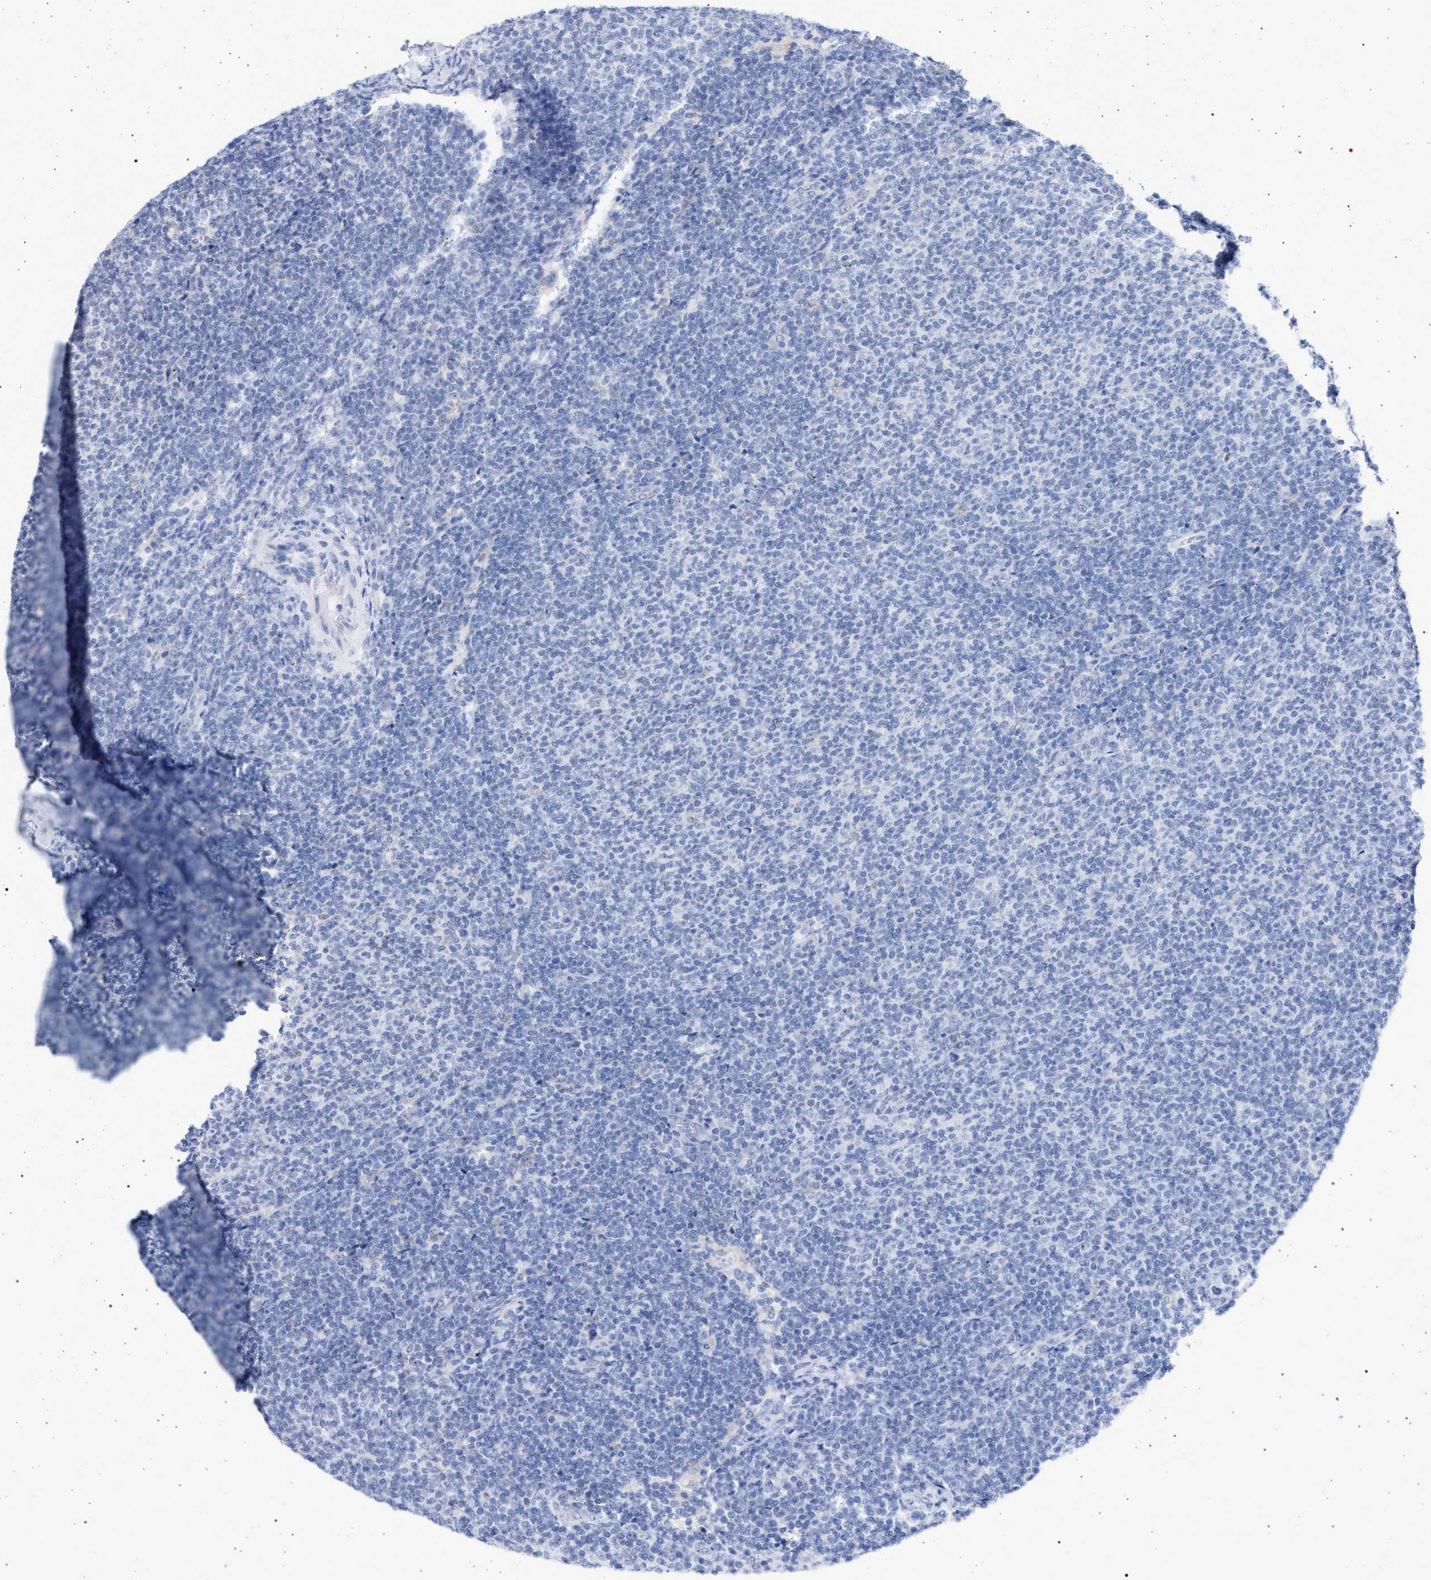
{"staining": {"intensity": "negative", "quantity": "none", "location": "none"}, "tissue": "lymphoma", "cell_type": "Tumor cells", "image_type": "cancer", "snomed": [{"axis": "morphology", "description": "Malignant lymphoma, non-Hodgkin's type, Low grade"}, {"axis": "topography", "description": "Lymph node"}], "caption": "Histopathology image shows no significant protein staining in tumor cells of malignant lymphoma, non-Hodgkin's type (low-grade).", "gene": "ELAC2", "patient": {"sex": "male", "age": 66}}